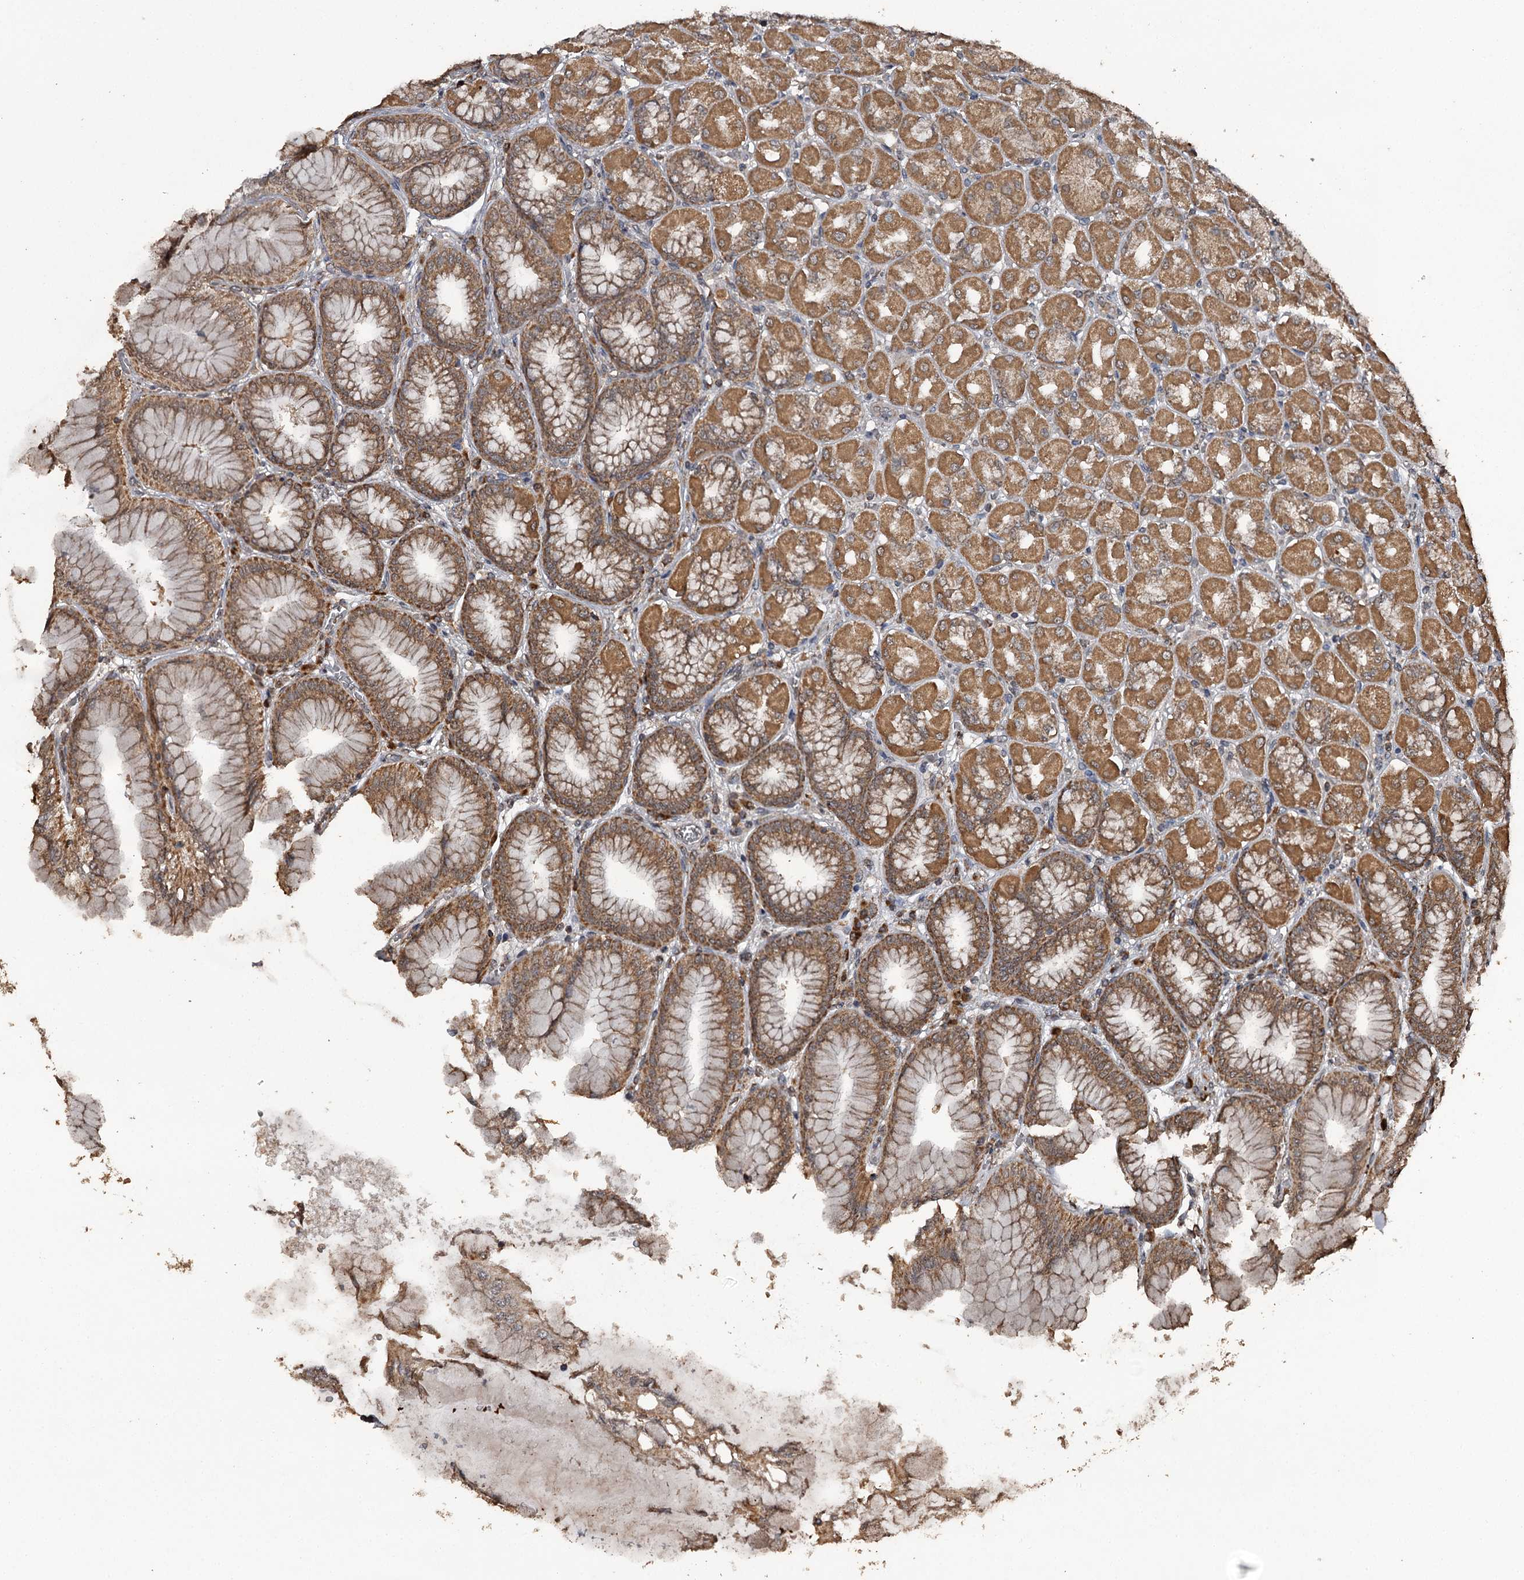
{"staining": {"intensity": "moderate", "quantity": ">75%", "location": "cytoplasmic/membranous"}, "tissue": "stomach", "cell_type": "Glandular cells", "image_type": "normal", "snomed": [{"axis": "morphology", "description": "Normal tissue, NOS"}, {"axis": "topography", "description": "Stomach, upper"}], "caption": "IHC of unremarkable human stomach exhibits medium levels of moderate cytoplasmic/membranous expression in approximately >75% of glandular cells. Immunohistochemistry (ihc) stains the protein of interest in brown and the nuclei are stained blue.", "gene": "WIPI1", "patient": {"sex": "female", "age": 56}}